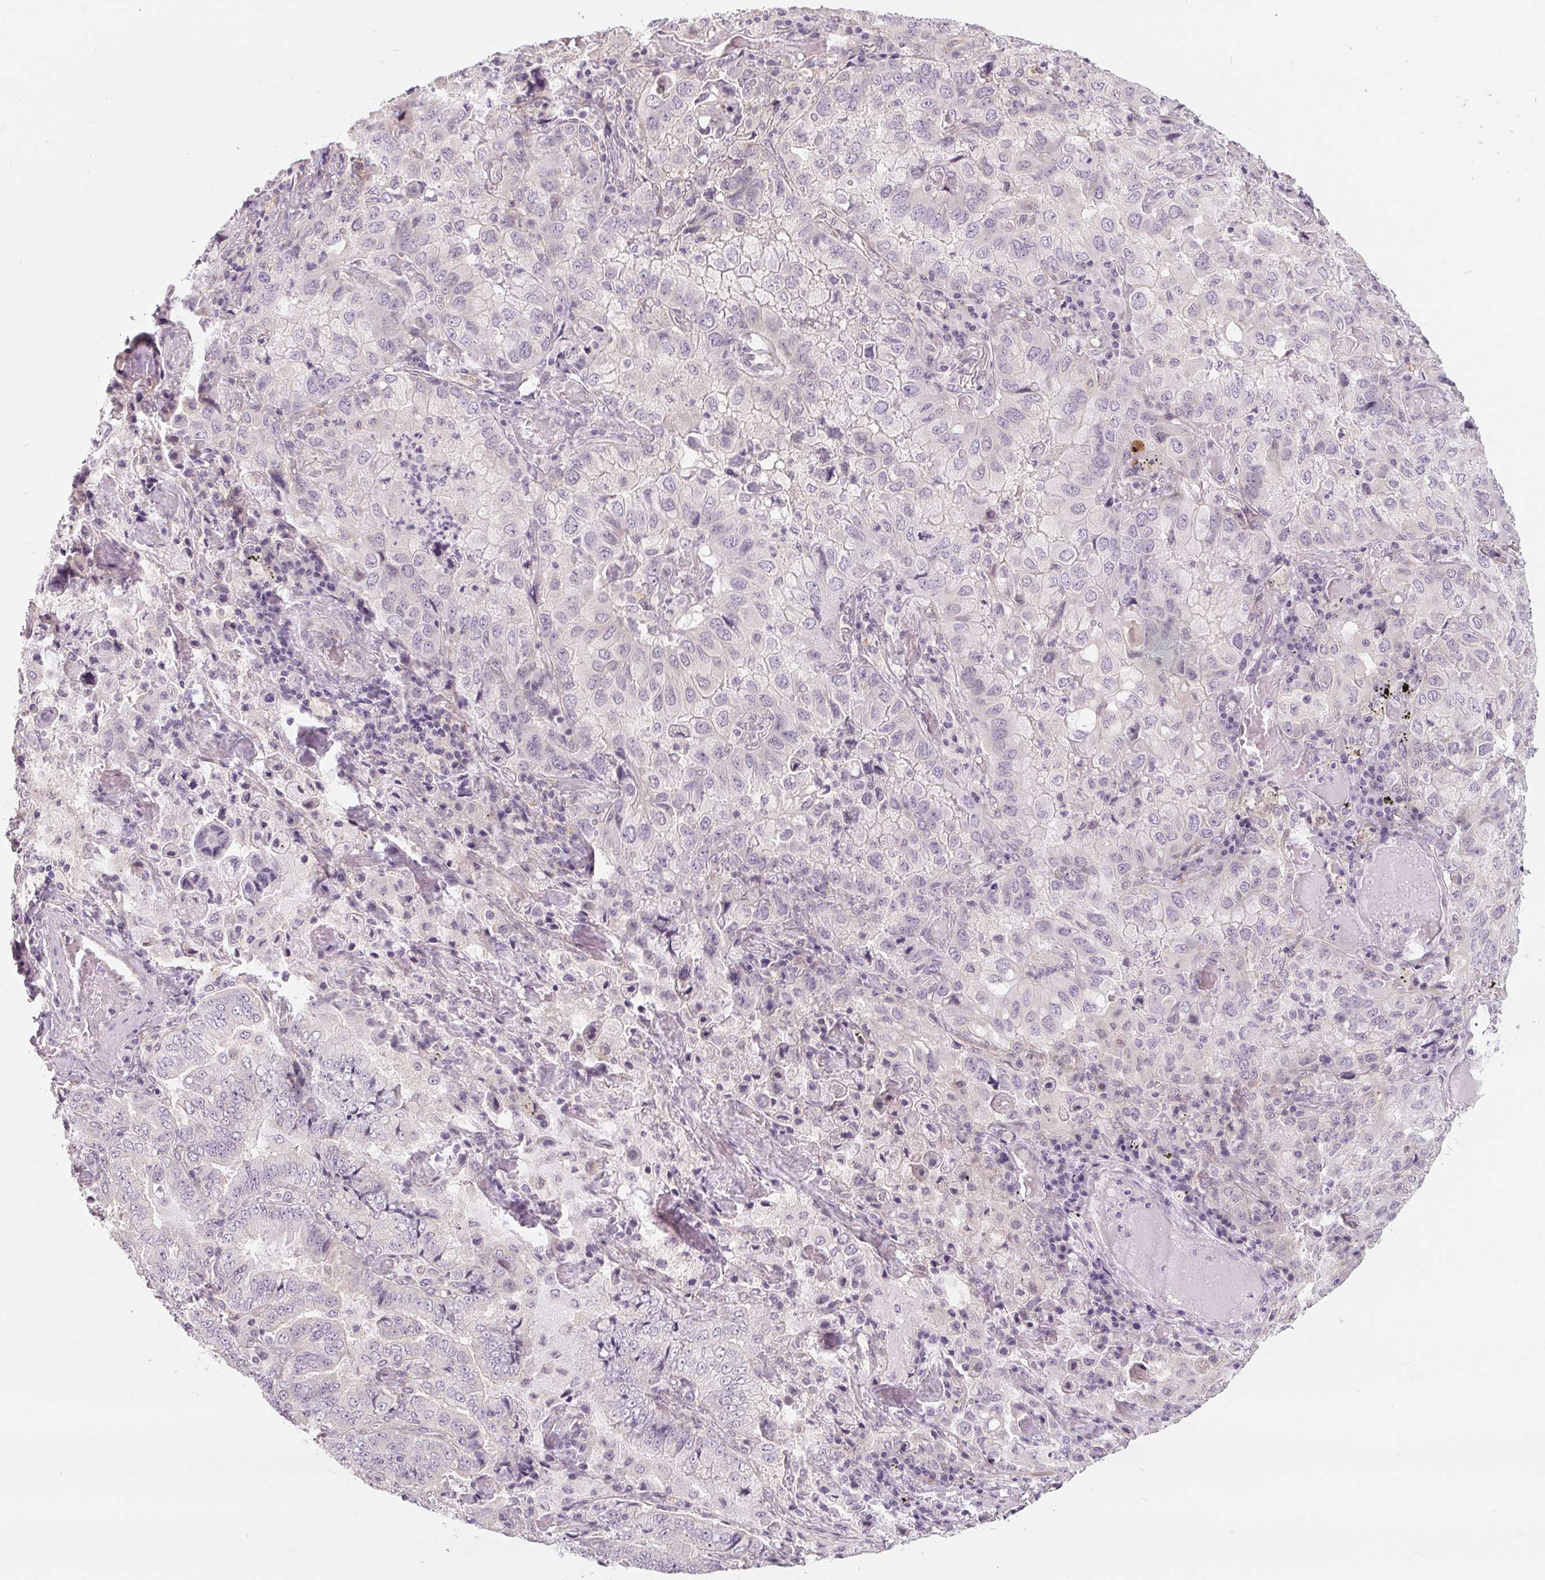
{"staining": {"intensity": "negative", "quantity": "none", "location": "none"}, "tissue": "lung cancer", "cell_type": "Tumor cells", "image_type": "cancer", "snomed": [{"axis": "morphology", "description": "Aneuploidy"}, {"axis": "morphology", "description": "Adenocarcinoma, NOS"}, {"axis": "morphology", "description": "Adenocarcinoma, metastatic, NOS"}, {"axis": "topography", "description": "Lymph node"}, {"axis": "topography", "description": "Lung"}], "caption": "A high-resolution photomicrograph shows immunohistochemistry (IHC) staining of adenocarcinoma (lung), which shows no significant positivity in tumor cells.", "gene": "CFC1", "patient": {"sex": "female", "age": 48}}